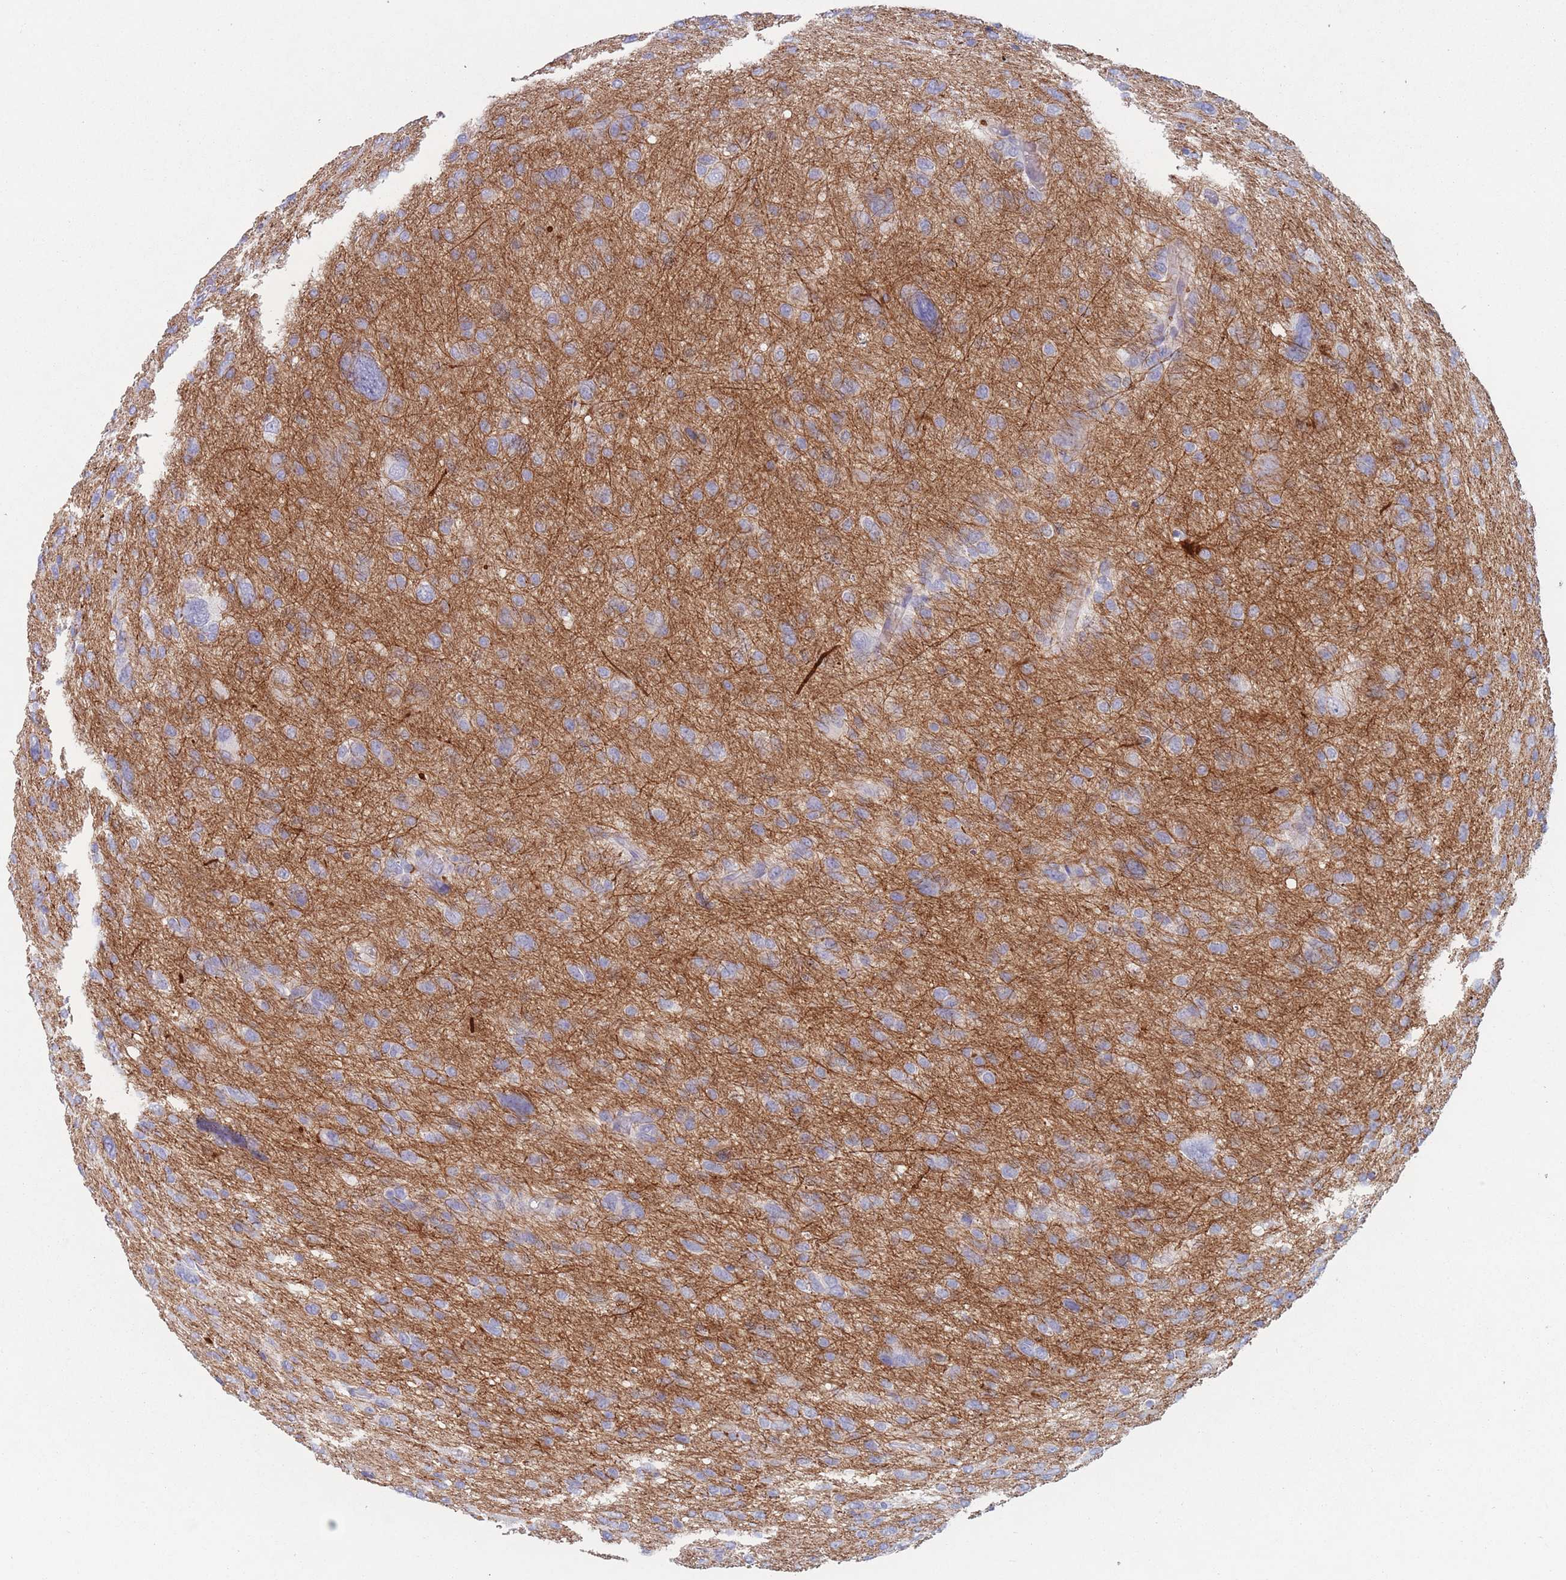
{"staining": {"intensity": "negative", "quantity": "none", "location": "none"}, "tissue": "glioma", "cell_type": "Tumor cells", "image_type": "cancer", "snomed": [{"axis": "morphology", "description": "Glioma, malignant, High grade"}, {"axis": "topography", "description": "Brain"}], "caption": "An immunohistochemistry (IHC) photomicrograph of glioma is shown. There is no staining in tumor cells of glioma.", "gene": "ATP1A3", "patient": {"sex": "female", "age": 59}}